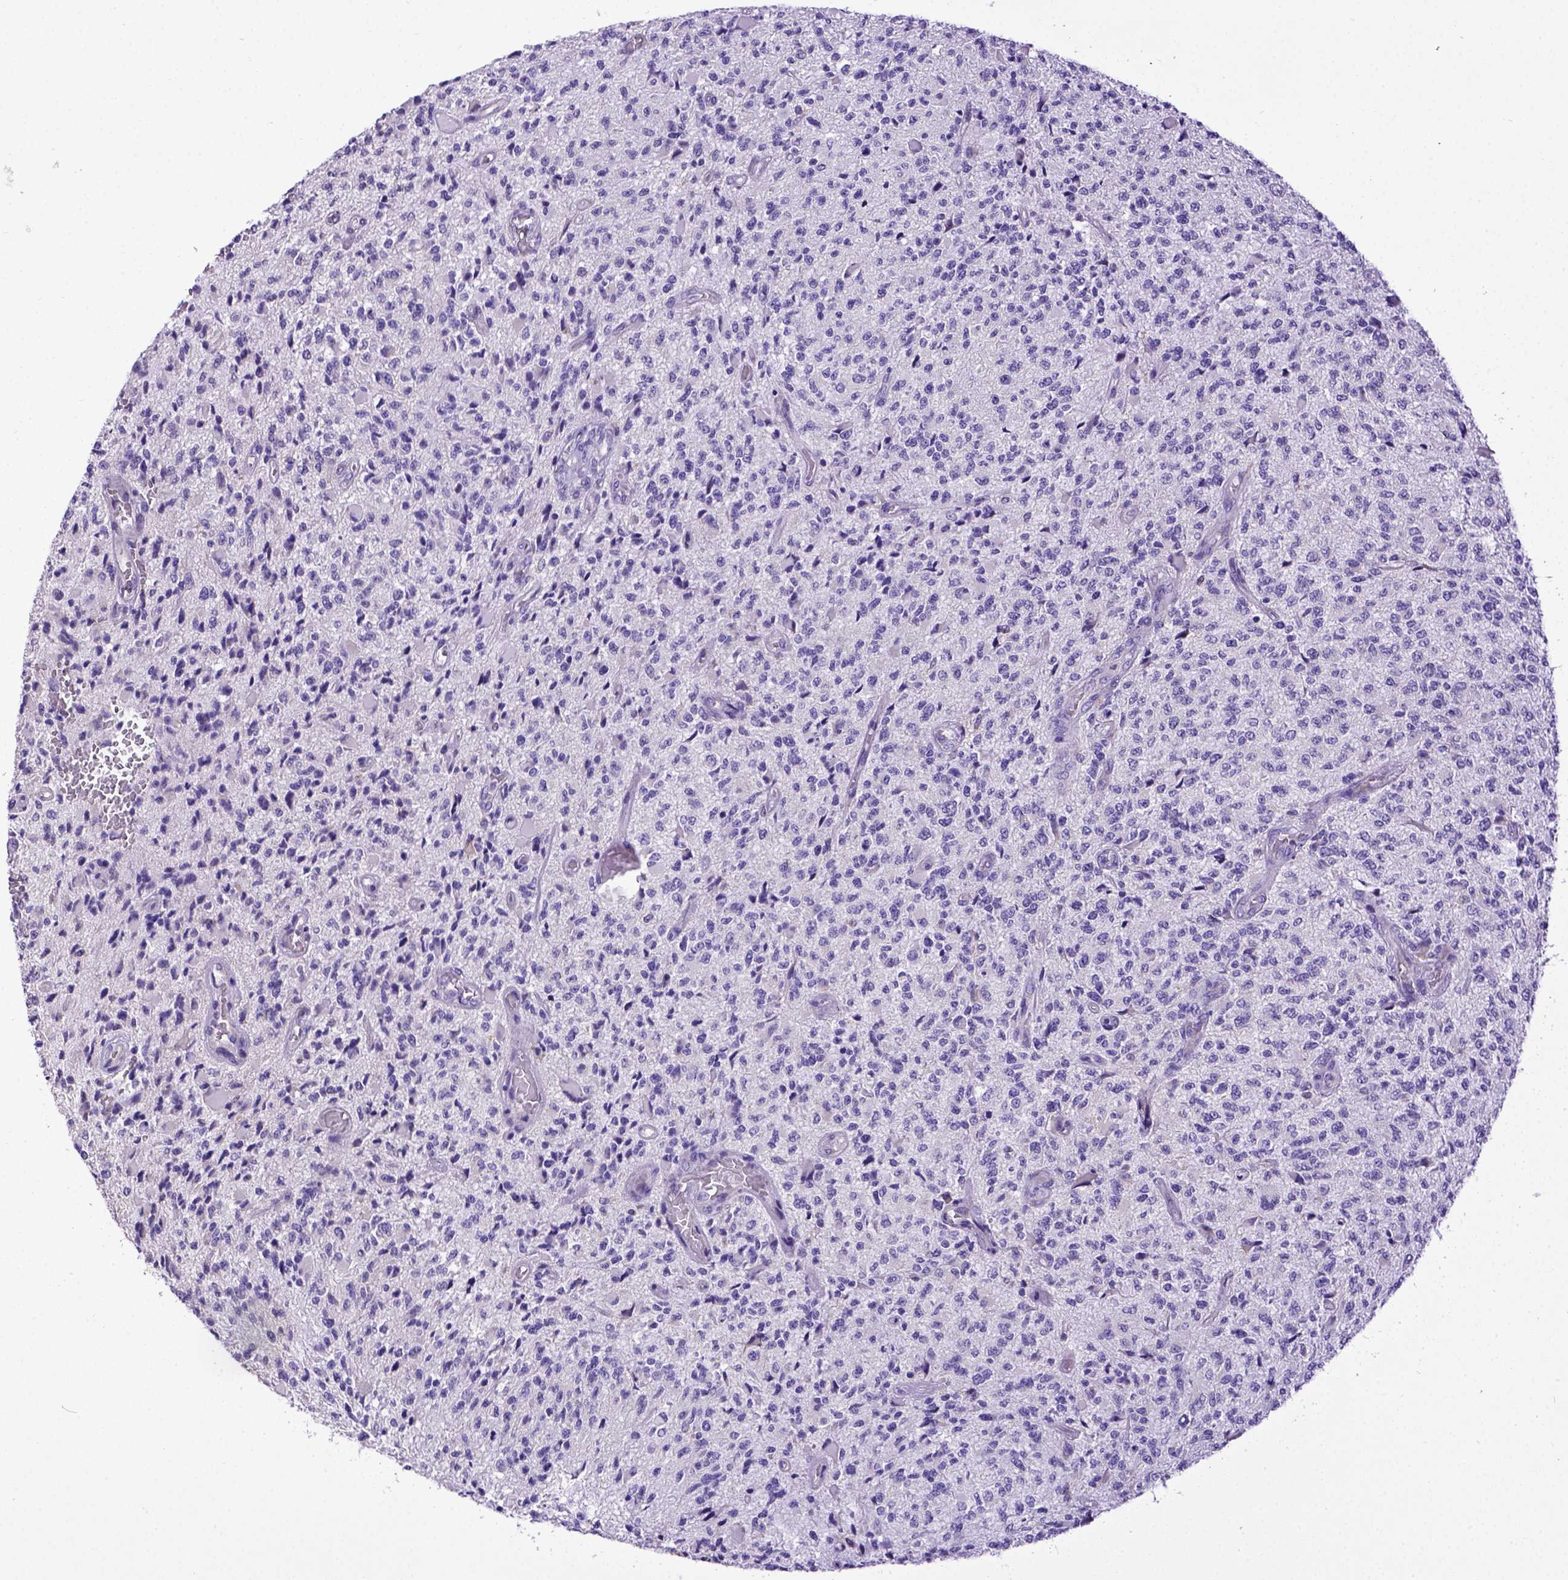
{"staining": {"intensity": "negative", "quantity": "none", "location": "none"}, "tissue": "glioma", "cell_type": "Tumor cells", "image_type": "cancer", "snomed": [{"axis": "morphology", "description": "Glioma, malignant, High grade"}, {"axis": "topography", "description": "Brain"}], "caption": "Human malignant high-grade glioma stained for a protein using immunohistochemistry shows no staining in tumor cells.", "gene": "SPEF1", "patient": {"sex": "female", "age": 63}}